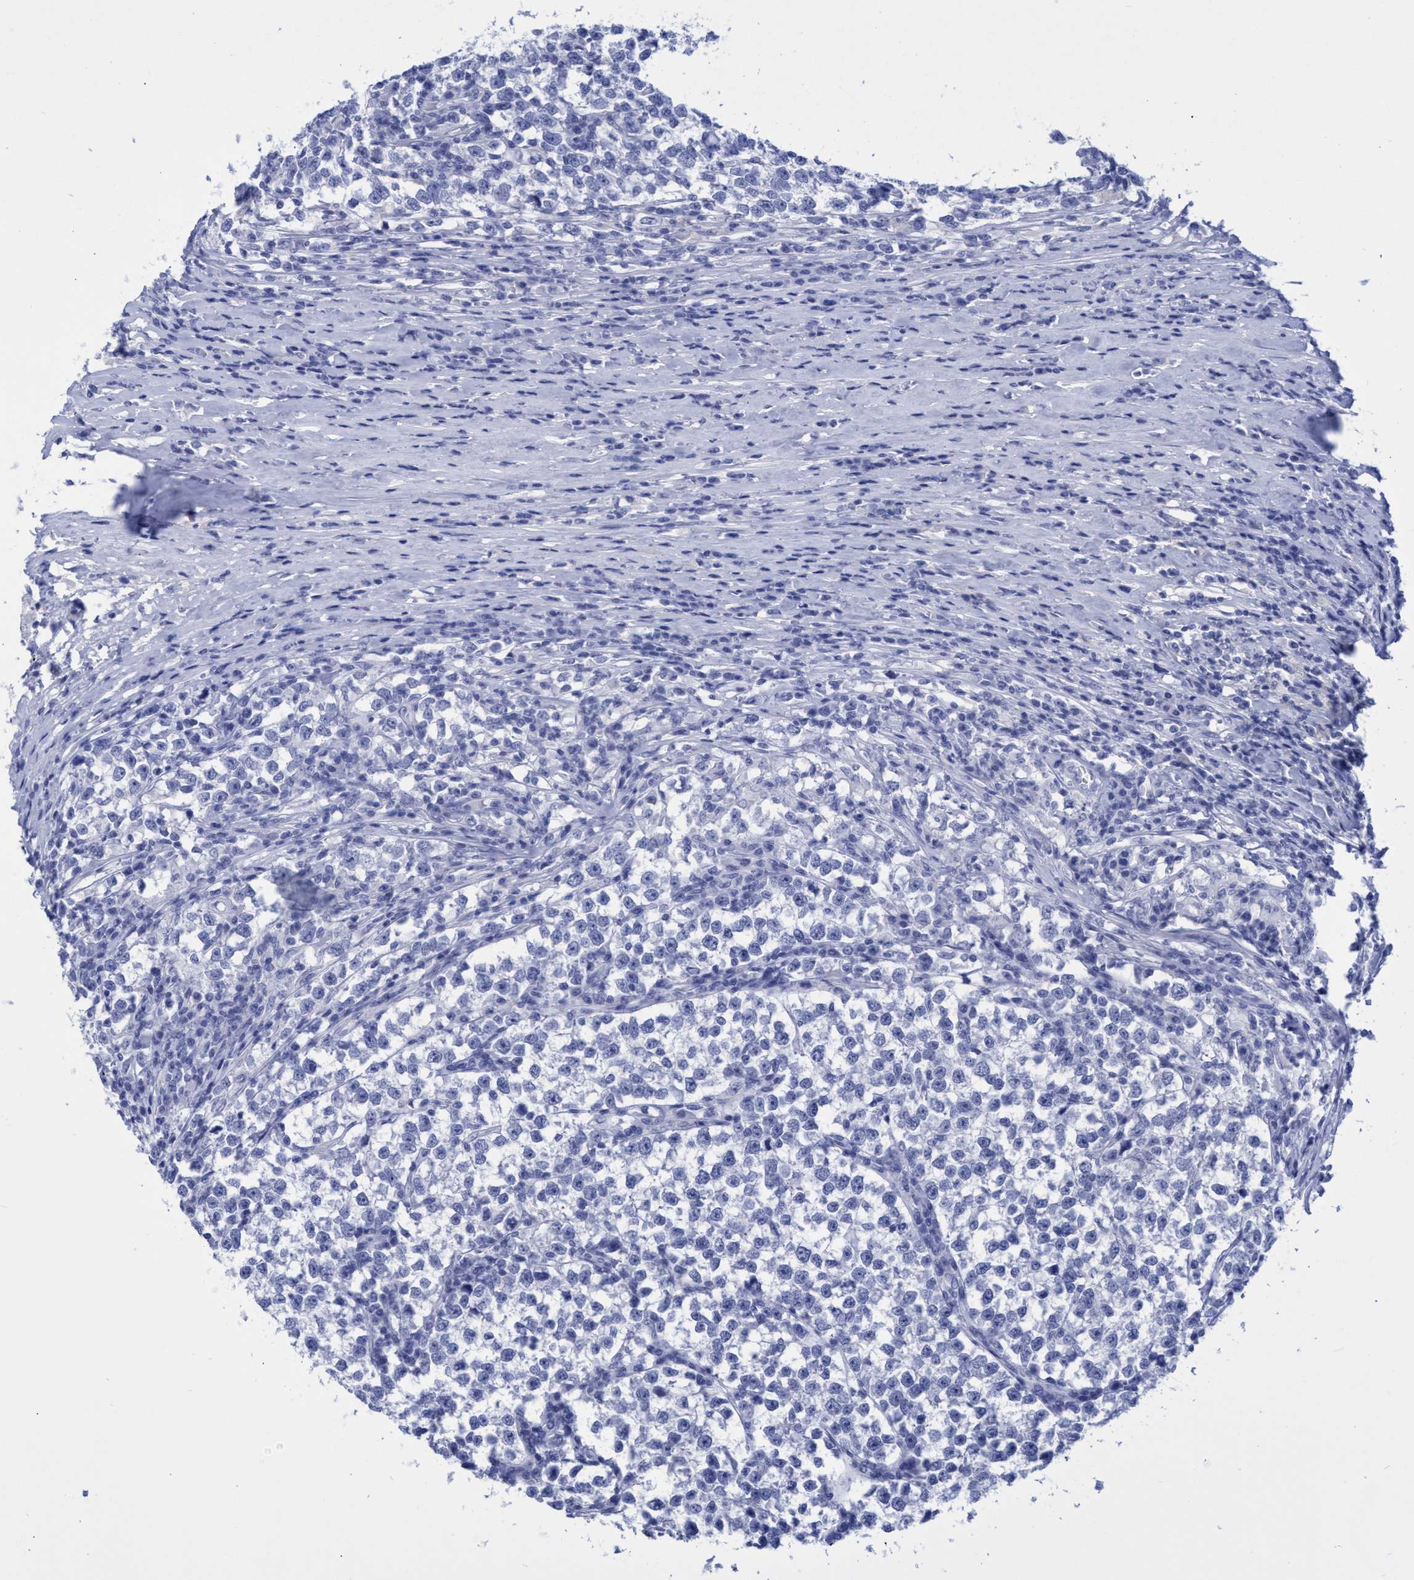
{"staining": {"intensity": "negative", "quantity": "none", "location": "none"}, "tissue": "testis cancer", "cell_type": "Tumor cells", "image_type": "cancer", "snomed": [{"axis": "morphology", "description": "Normal tissue, NOS"}, {"axis": "morphology", "description": "Seminoma, NOS"}, {"axis": "topography", "description": "Testis"}], "caption": "IHC histopathology image of seminoma (testis) stained for a protein (brown), which shows no expression in tumor cells.", "gene": "INSL6", "patient": {"sex": "male", "age": 43}}